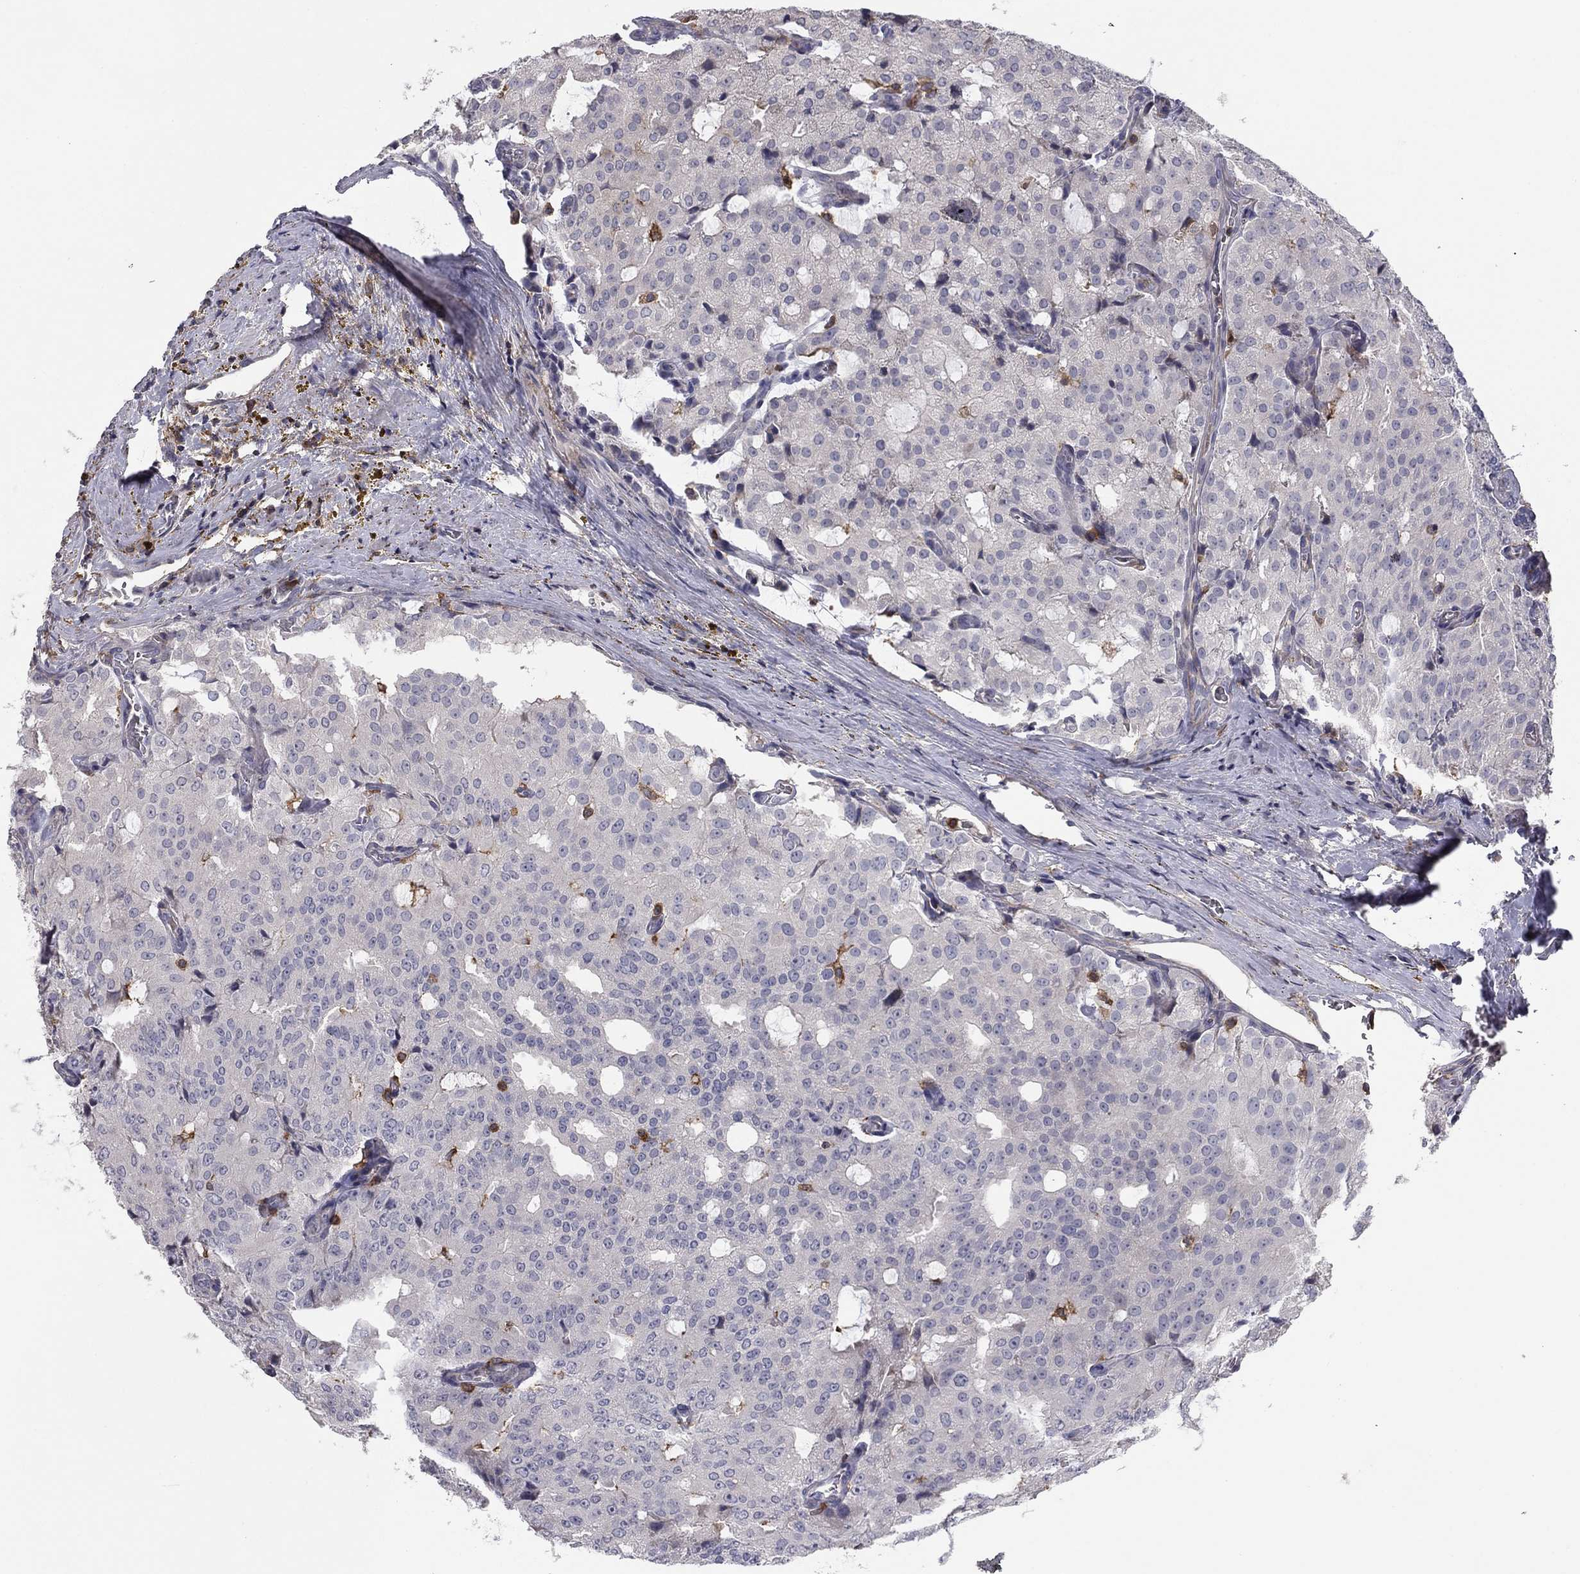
{"staining": {"intensity": "negative", "quantity": "none", "location": "none"}, "tissue": "prostate cancer", "cell_type": "Tumor cells", "image_type": "cancer", "snomed": [{"axis": "morphology", "description": "Adenocarcinoma, NOS"}, {"axis": "topography", "description": "Prostate and seminal vesicle, NOS"}, {"axis": "topography", "description": "Prostate"}], "caption": "The IHC photomicrograph has no significant positivity in tumor cells of prostate cancer tissue.", "gene": "PLCB2", "patient": {"sex": "male", "age": 67}}